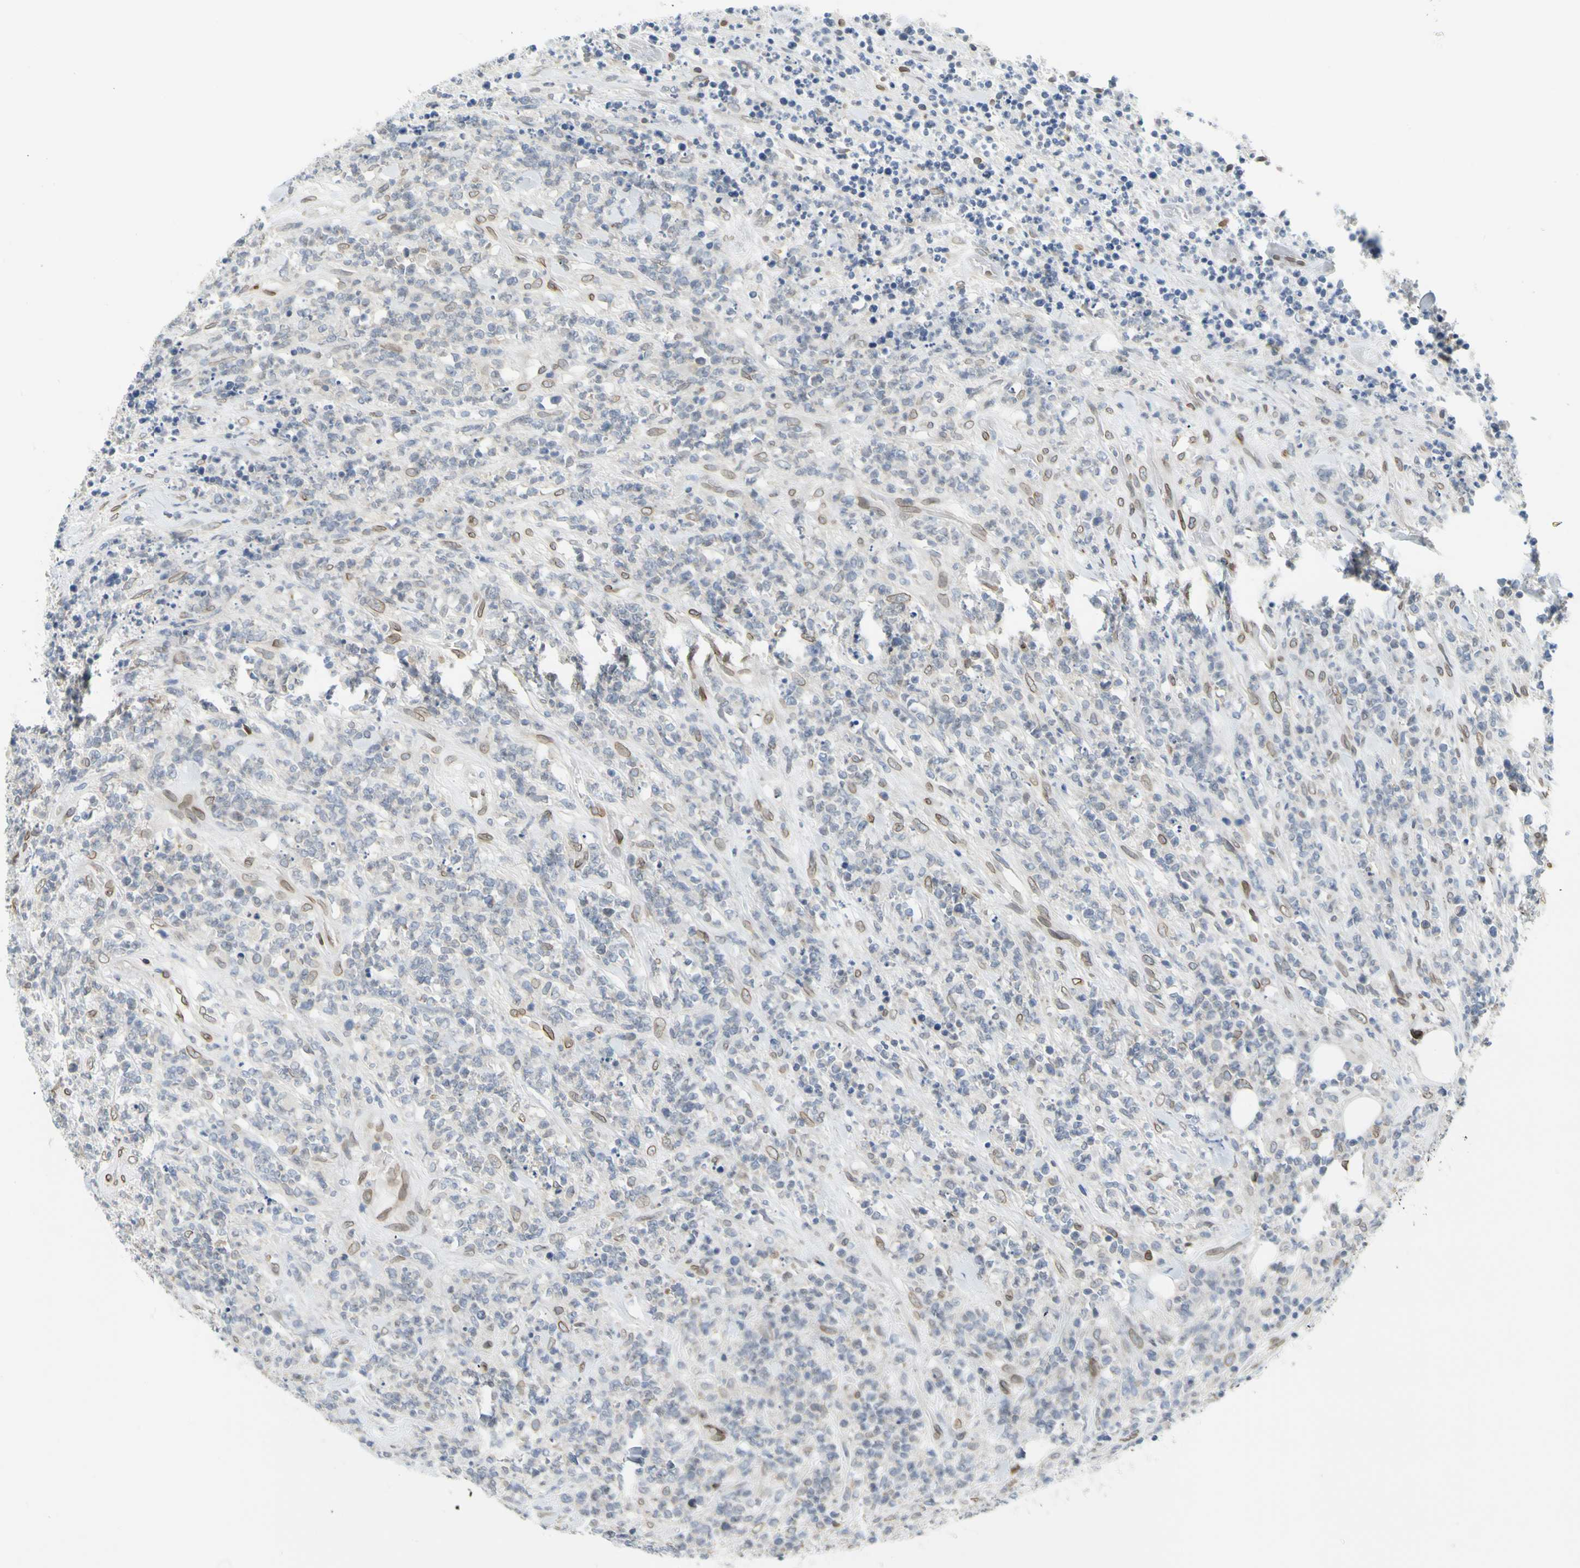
{"staining": {"intensity": "weak", "quantity": "<25%", "location": "cytoplasmic/membranous,nuclear"}, "tissue": "lymphoma", "cell_type": "Tumor cells", "image_type": "cancer", "snomed": [{"axis": "morphology", "description": "Malignant lymphoma, non-Hodgkin's type, High grade"}, {"axis": "topography", "description": "Soft tissue"}], "caption": "Protein analysis of malignant lymphoma, non-Hodgkin's type (high-grade) shows no significant positivity in tumor cells.", "gene": "SUN1", "patient": {"sex": "male", "age": 18}}